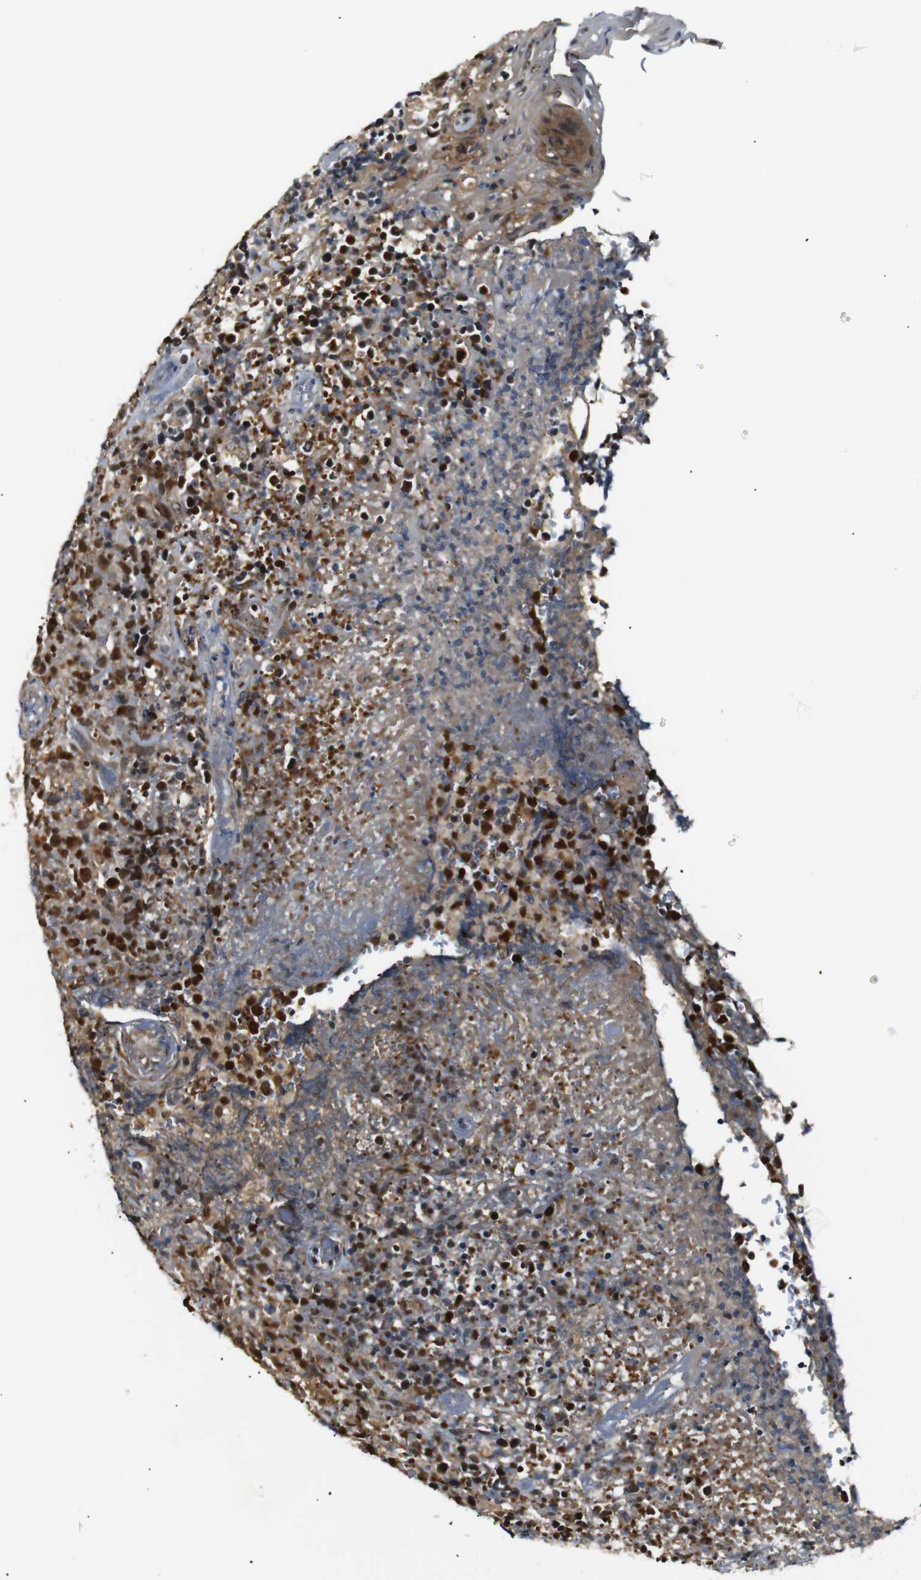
{"staining": {"intensity": "strong", "quantity": ">75%", "location": "nuclear"}, "tissue": "lymphoma", "cell_type": "Tumor cells", "image_type": "cancer", "snomed": [{"axis": "morphology", "description": "Malignant lymphoma, non-Hodgkin's type, High grade"}, {"axis": "topography", "description": "Tonsil"}], "caption": "This image displays immunohistochemistry (IHC) staining of lymphoma, with high strong nuclear staining in approximately >75% of tumor cells.", "gene": "PARN", "patient": {"sex": "female", "age": 36}}